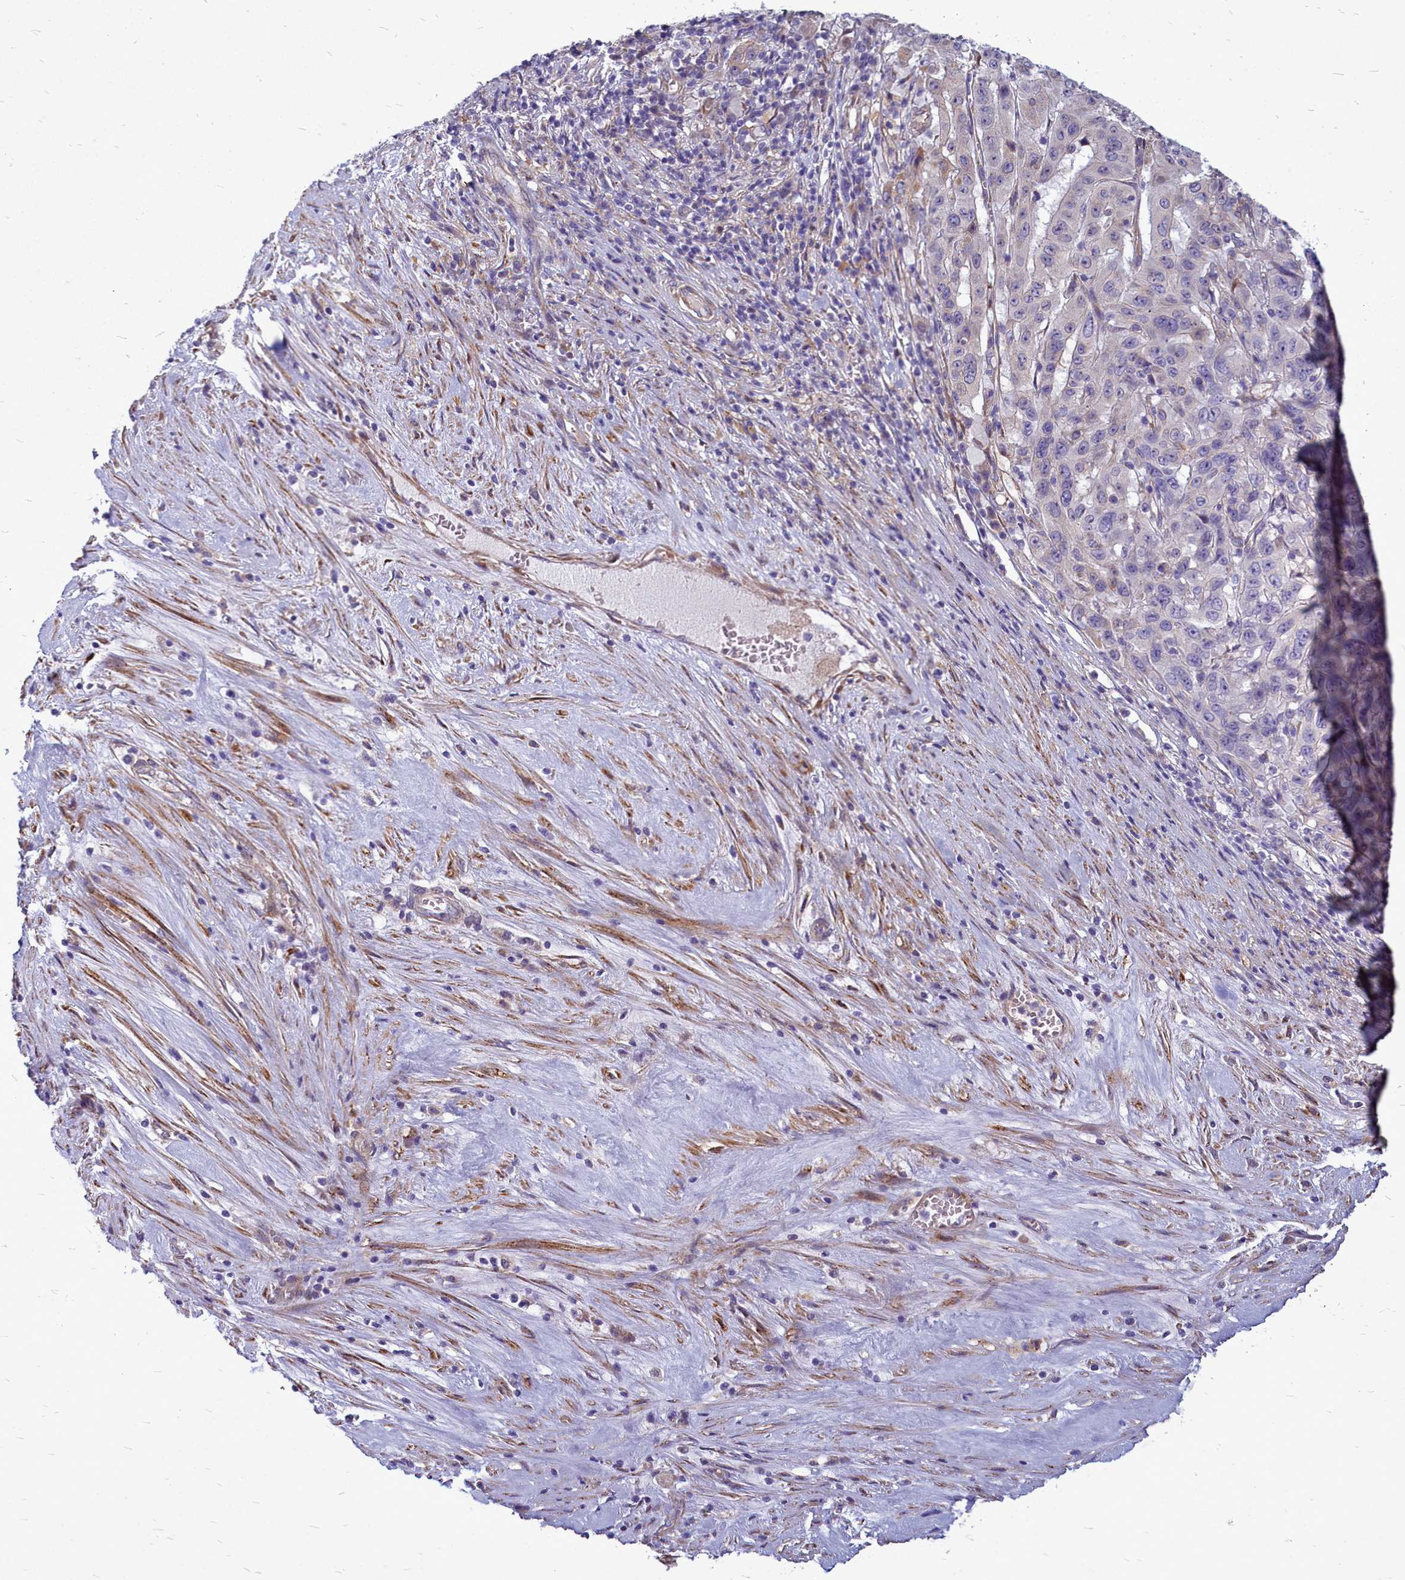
{"staining": {"intensity": "negative", "quantity": "none", "location": "none"}, "tissue": "pancreatic cancer", "cell_type": "Tumor cells", "image_type": "cancer", "snomed": [{"axis": "morphology", "description": "Adenocarcinoma, NOS"}, {"axis": "topography", "description": "Pancreas"}], "caption": "A photomicrograph of human pancreatic cancer (adenocarcinoma) is negative for staining in tumor cells.", "gene": "SMPD4", "patient": {"sex": "male", "age": 63}}